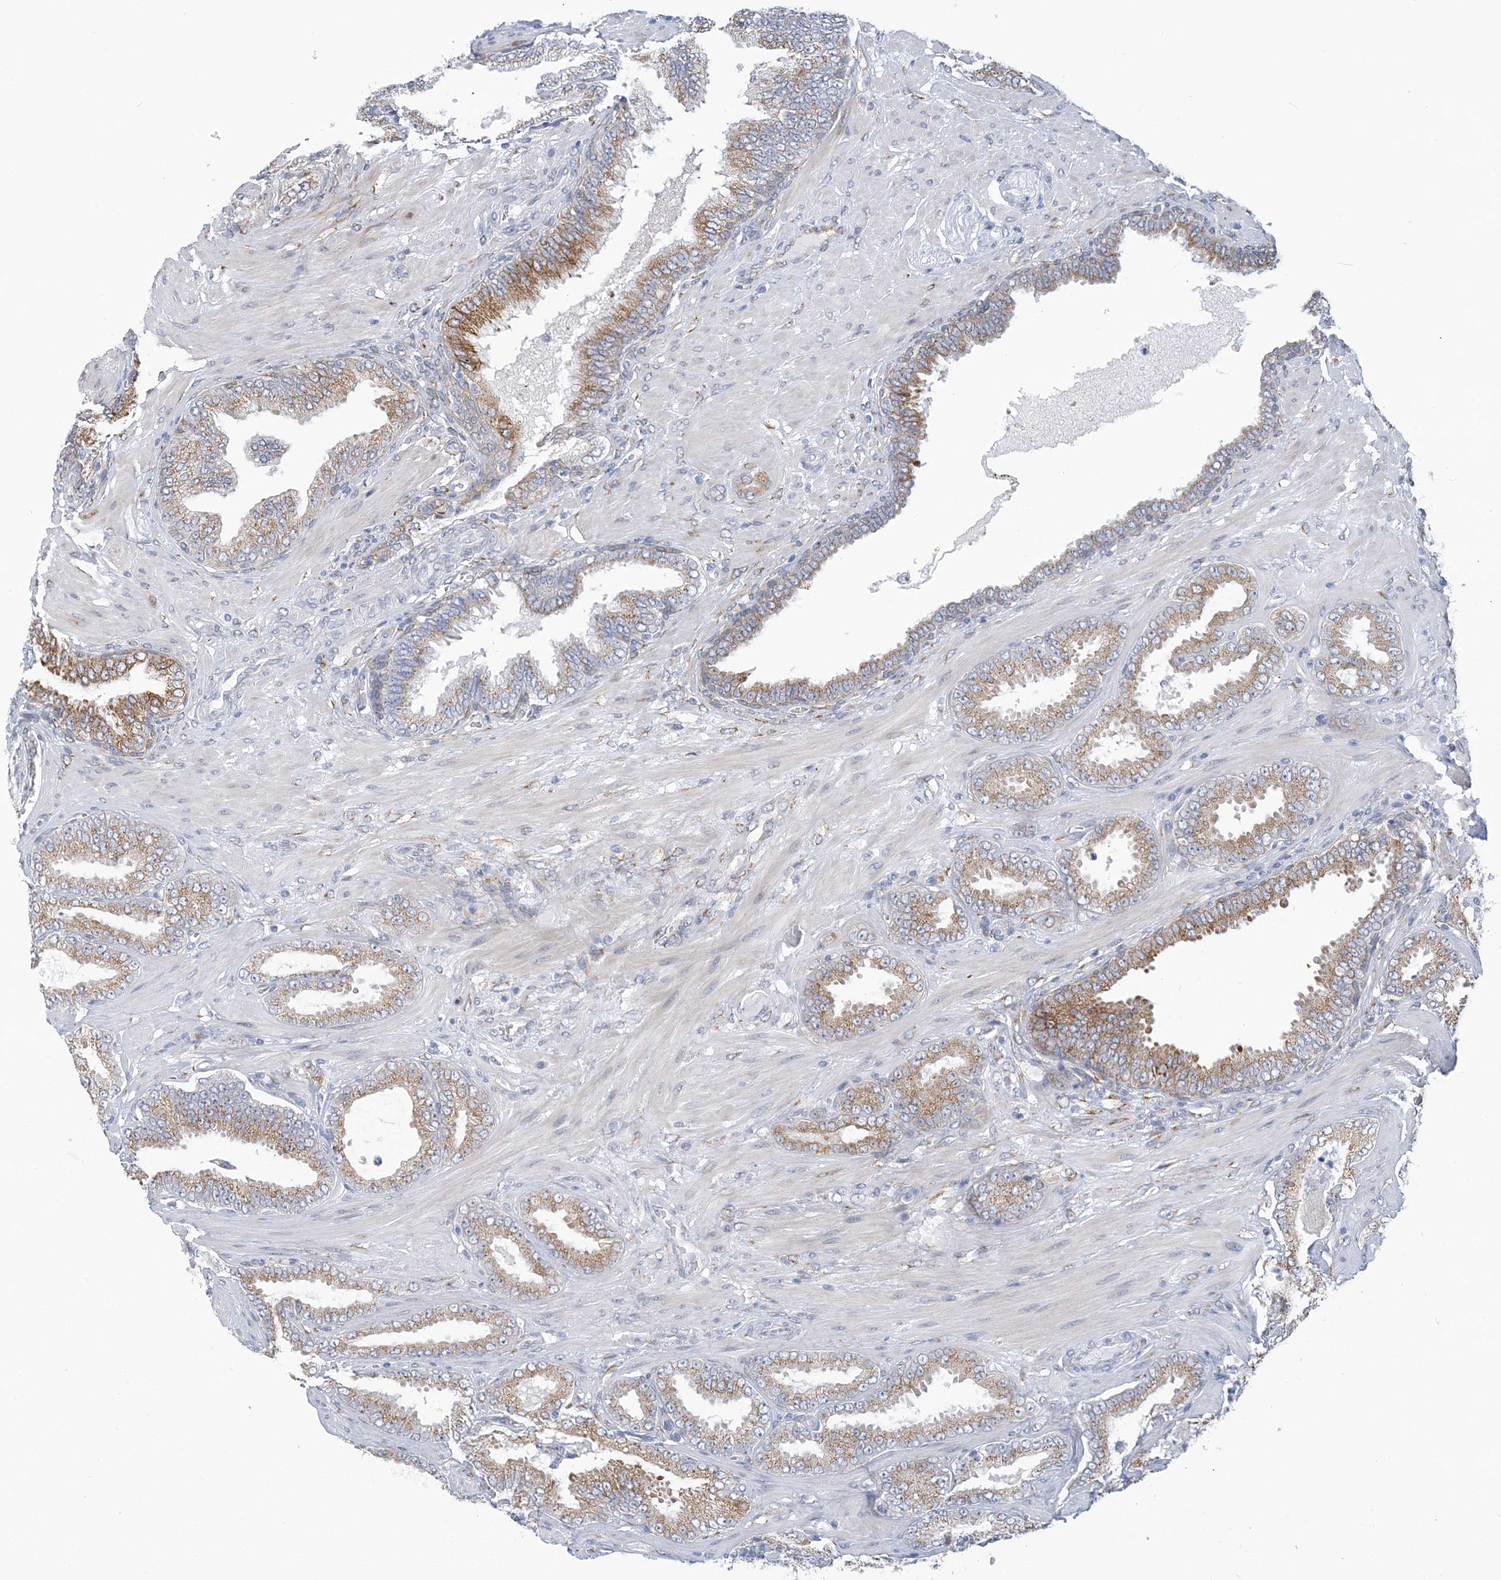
{"staining": {"intensity": "moderate", "quantity": "25%-75%", "location": "cytoplasmic/membranous"}, "tissue": "prostate cancer", "cell_type": "Tumor cells", "image_type": "cancer", "snomed": [{"axis": "morphology", "description": "Adenocarcinoma, Low grade"}, {"axis": "topography", "description": "Prostate"}], "caption": "Moderate cytoplasmic/membranous protein positivity is present in about 25%-75% of tumor cells in prostate cancer.", "gene": "PLEKHG4B", "patient": {"sex": "male", "age": 63}}